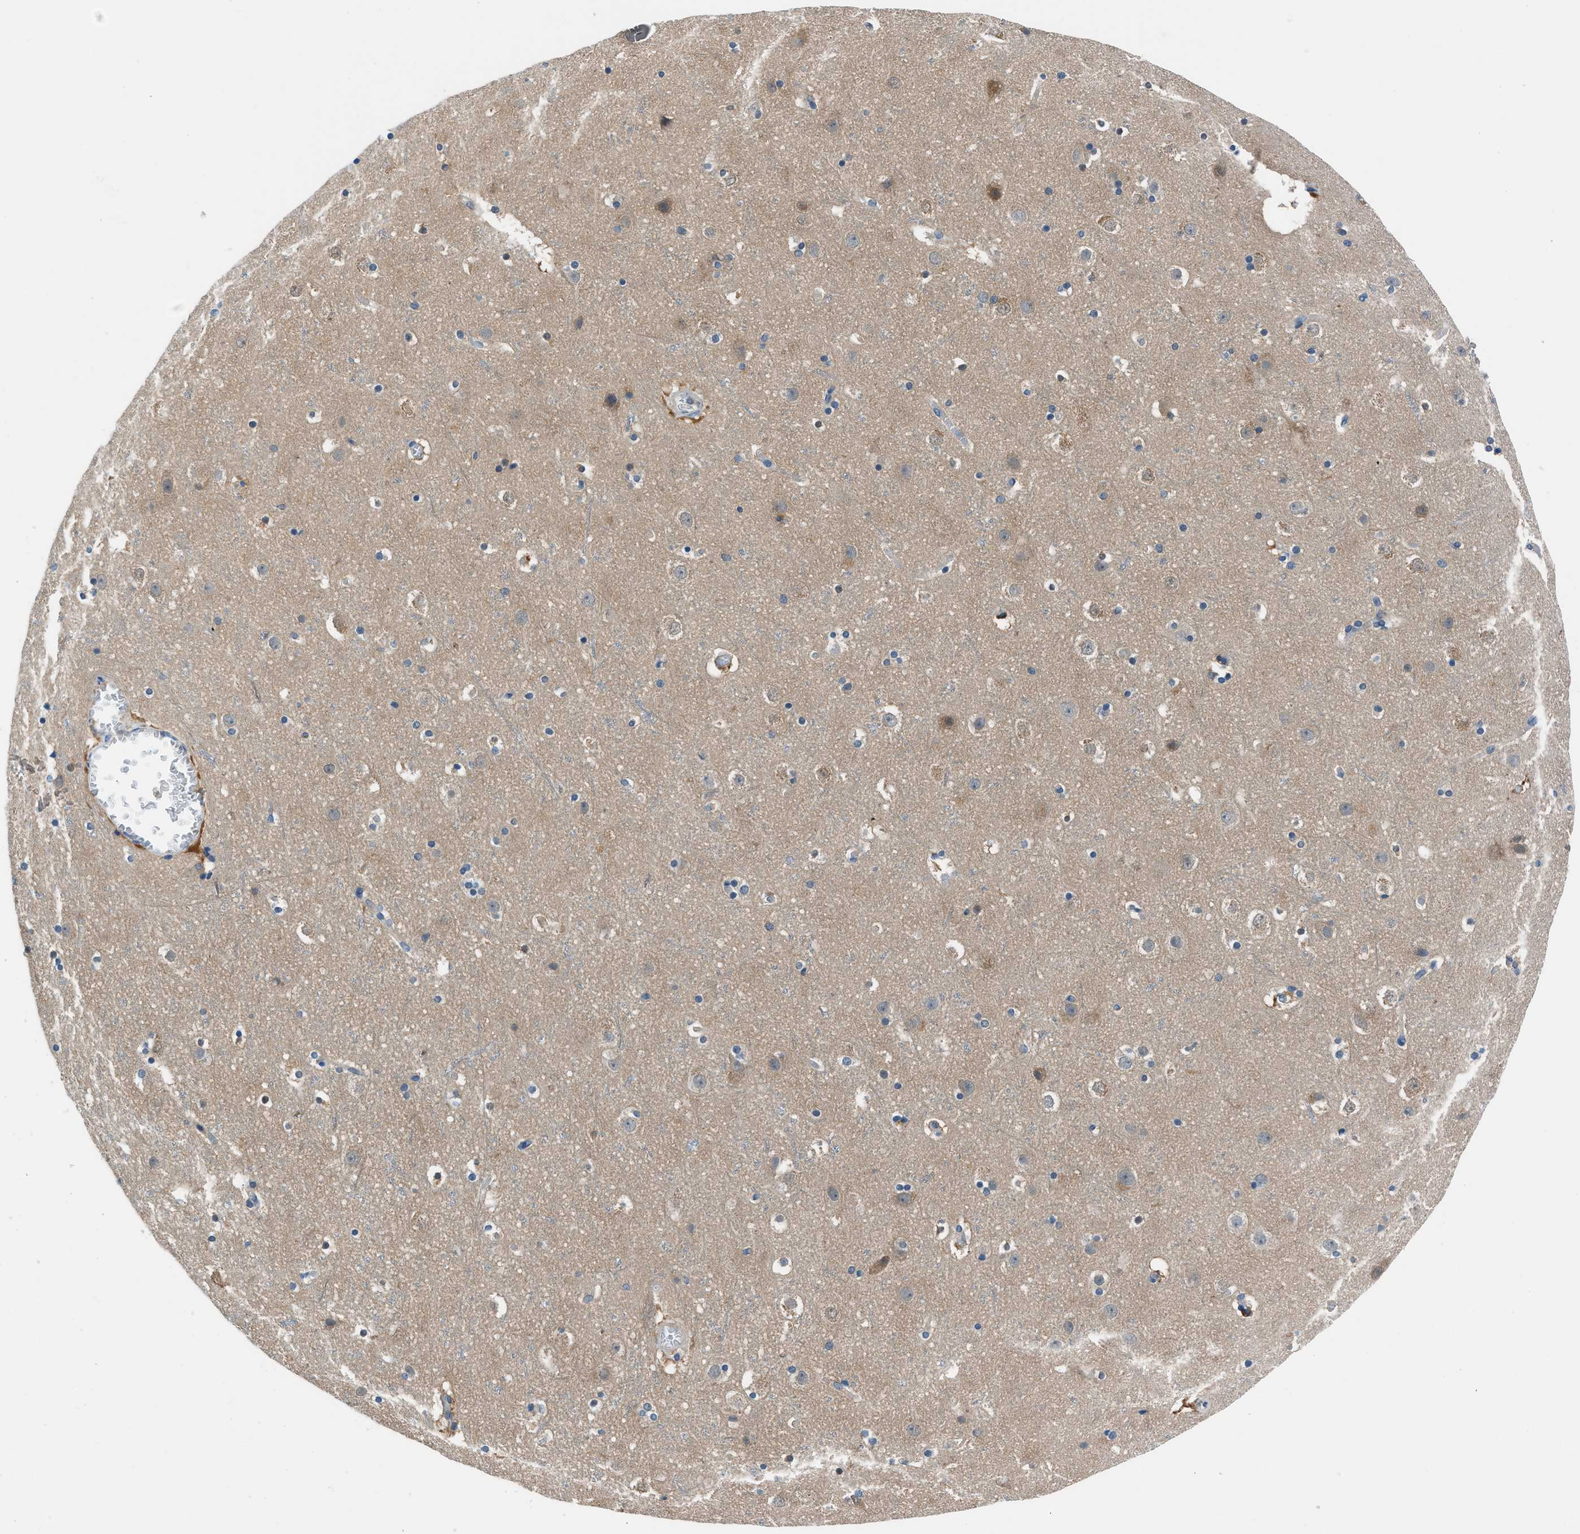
{"staining": {"intensity": "negative", "quantity": "none", "location": "none"}, "tissue": "cerebral cortex", "cell_type": "Endothelial cells", "image_type": "normal", "snomed": [{"axis": "morphology", "description": "Normal tissue, NOS"}, {"axis": "topography", "description": "Cerebral cortex"}], "caption": "DAB immunohistochemical staining of normal human cerebral cortex shows no significant positivity in endothelial cells. Brightfield microscopy of IHC stained with DAB (3,3'-diaminobenzidine) (brown) and hematoxylin (blue), captured at high magnification.", "gene": "ACP1", "patient": {"sex": "male", "age": 45}}